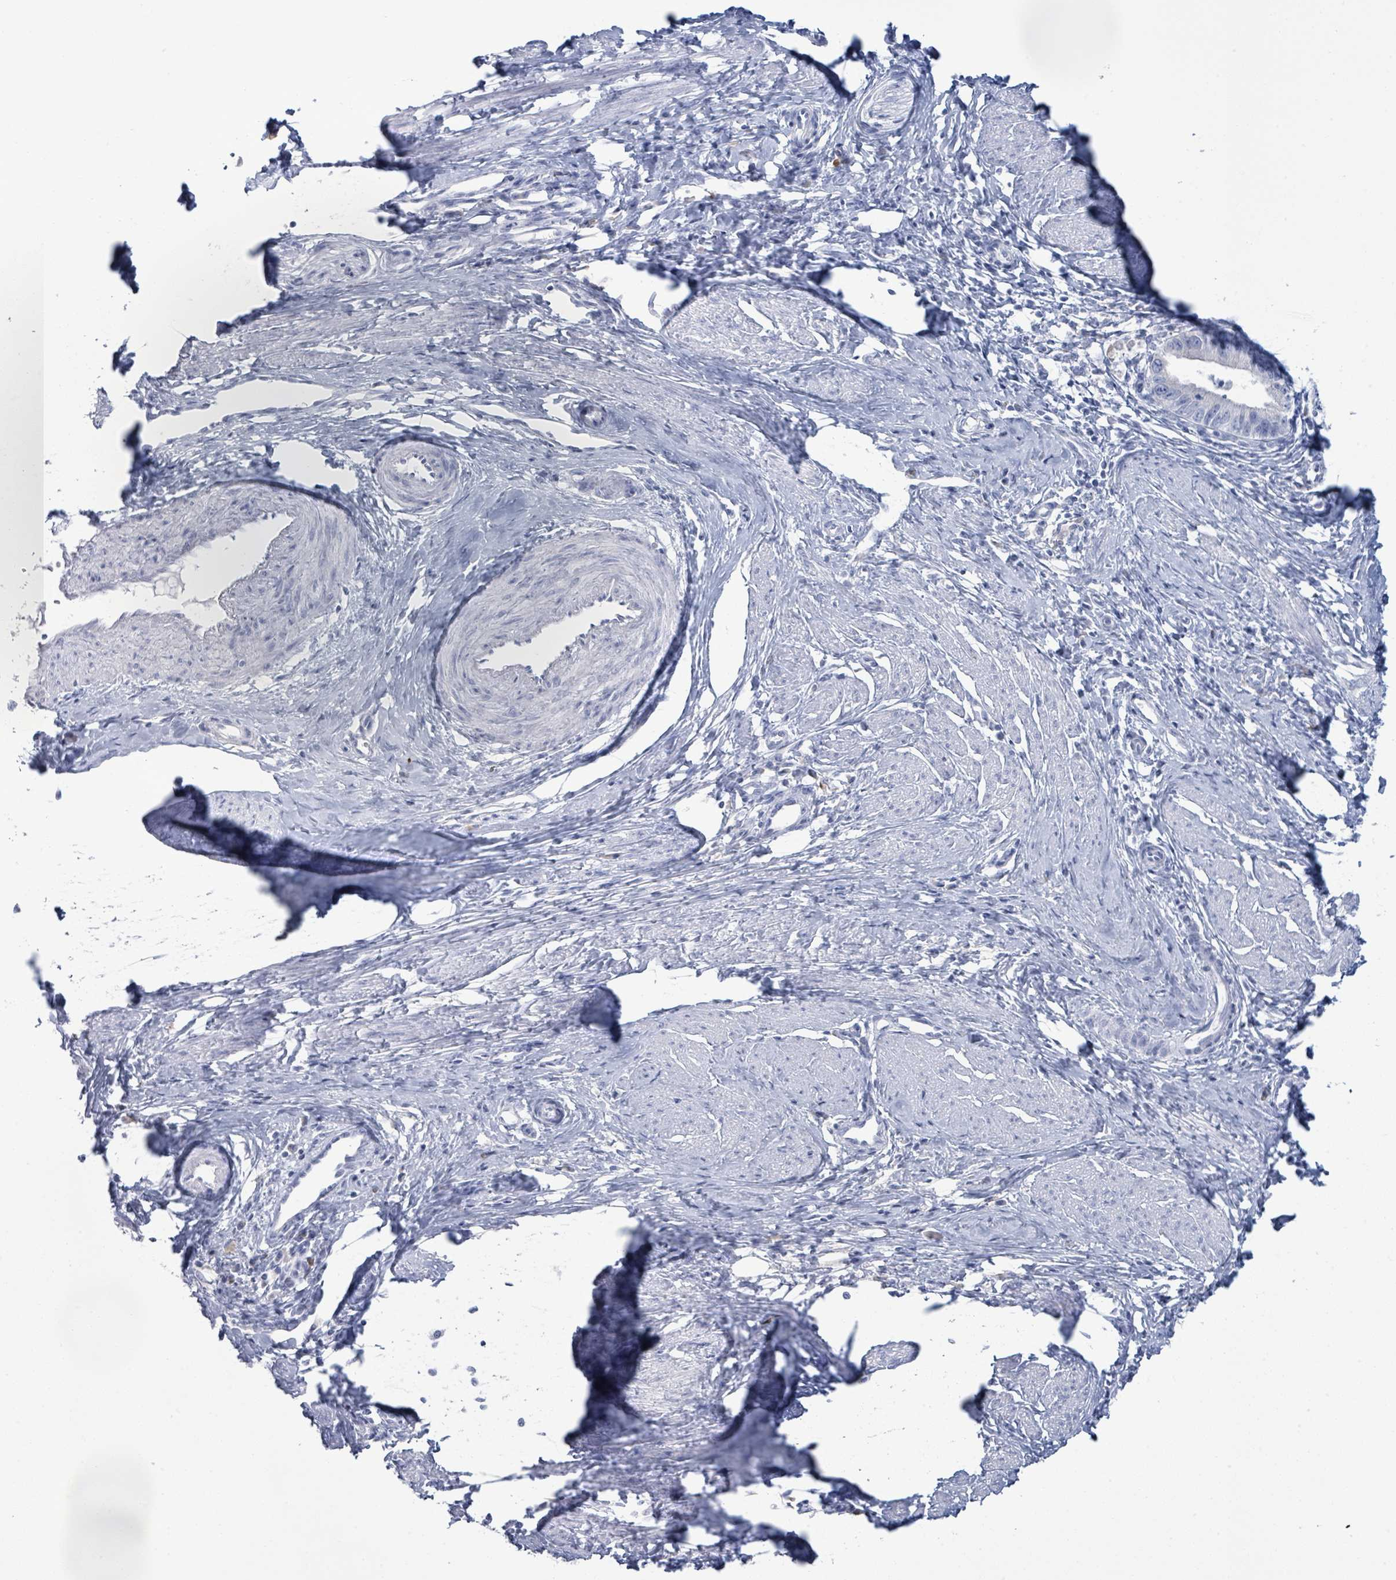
{"staining": {"intensity": "negative", "quantity": "none", "location": "none"}, "tissue": "cervical cancer", "cell_type": "Tumor cells", "image_type": "cancer", "snomed": [{"axis": "morphology", "description": "Adenocarcinoma, NOS"}, {"axis": "topography", "description": "Cervix"}], "caption": "There is no significant positivity in tumor cells of cervical cancer (adenocarcinoma).", "gene": "PGA3", "patient": {"sex": "female", "age": 36}}